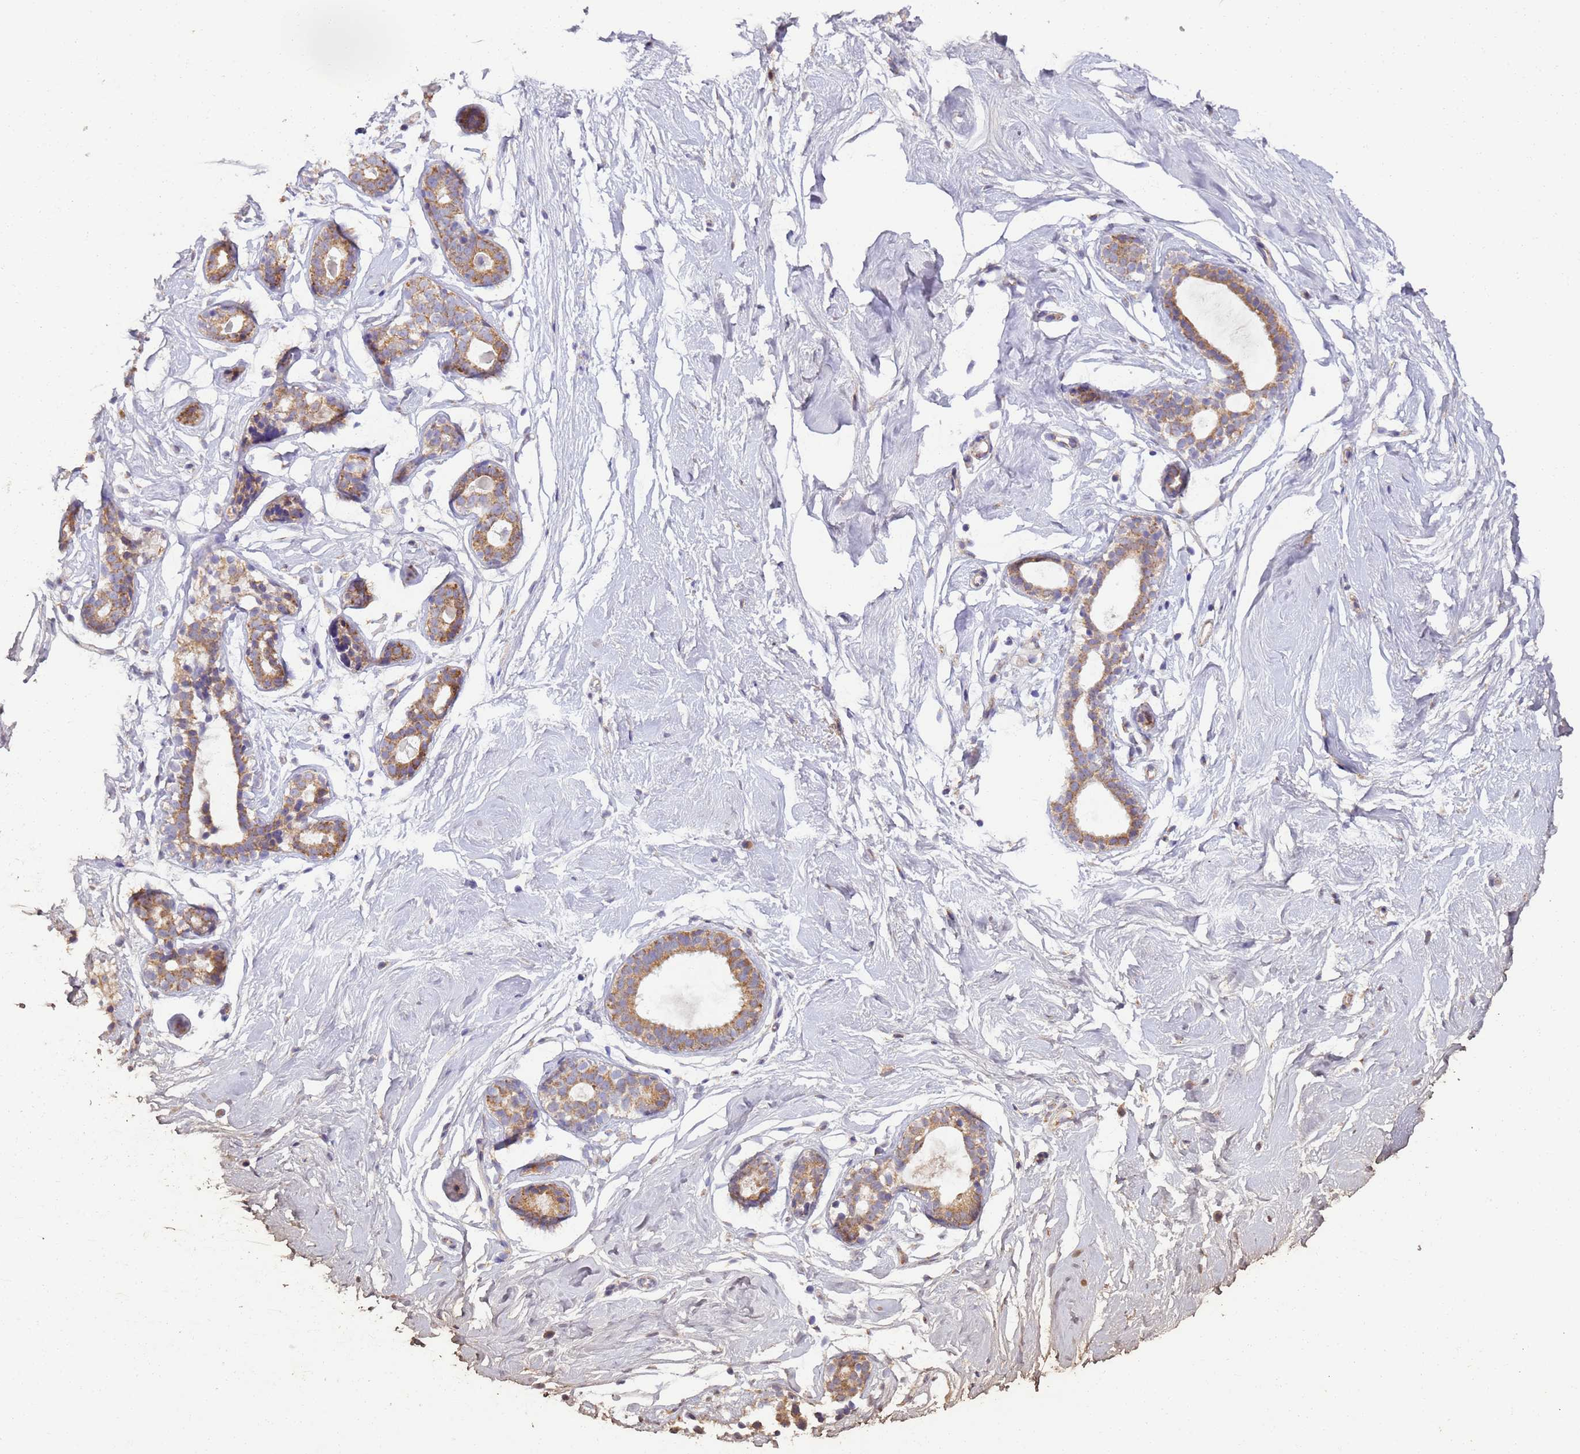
{"staining": {"intensity": "negative", "quantity": "none", "location": "none"}, "tissue": "breast", "cell_type": "Adipocytes", "image_type": "normal", "snomed": [{"axis": "morphology", "description": "Normal tissue, NOS"}, {"axis": "morphology", "description": "Adenoma, NOS"}, {"axis": "topography", "description": "Breast"}], "caption": "High power microscopy histopathology image of an immunohistochemistry histopathology image of benign breast, revealing no significant staining in adipocytes. The staining is performed using DAB (3,3'-diaminobenzidine) brown chromogen with nuclei counter-stained in using hematoxylin.", "gene": "RAPGEF3", "patient": {"sex": "female", "age": 23}}